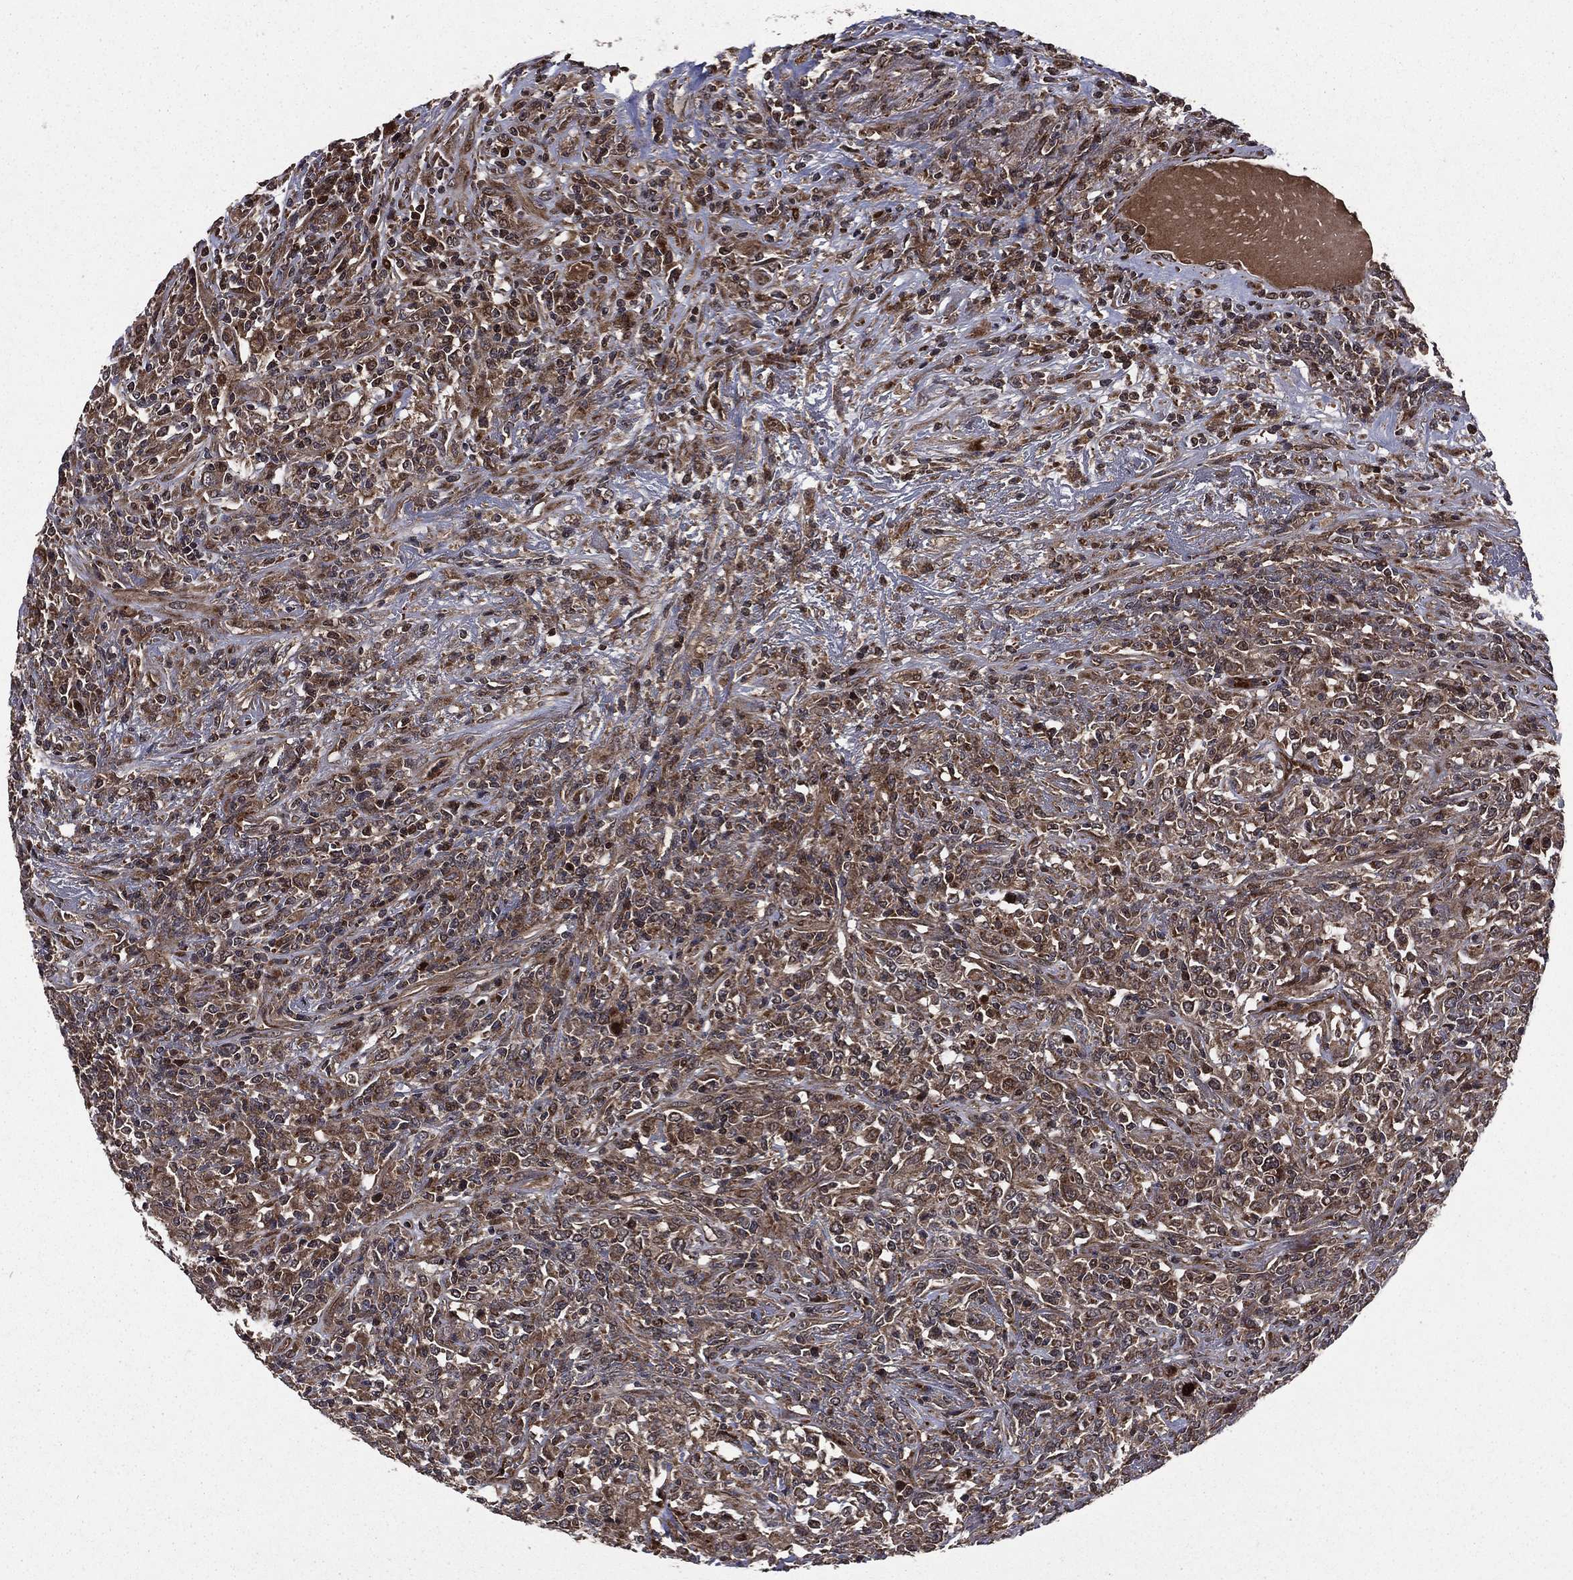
{"staining": {"intensity": "moderate", "quantity": "<25%", "location": "cytoplasmic/membranous,nuclear"}, "tissue": "lymphoma", "cell_type": "Tumor cells", "image_type": "cancer", "snomed": [{"axis": "morphology", "description": "Malignant lymphoma, non-Hodgkin's type, High grade"}, {"axis": "topography", "description": "Lung"}], "caption": "Moderate cytoplasmic/membranous and nuclear positivity is appreciated in approximately <25% of tumor cells in lymphoma. The protein of interest is stained brown, and the nuclei are stained in blue (DAB (3,3'-diaminobenzidine) IHC with brightfield microscopy, high magnification).", "gene": "LENG8", "patient": {"sex": "male", "age": 79}}